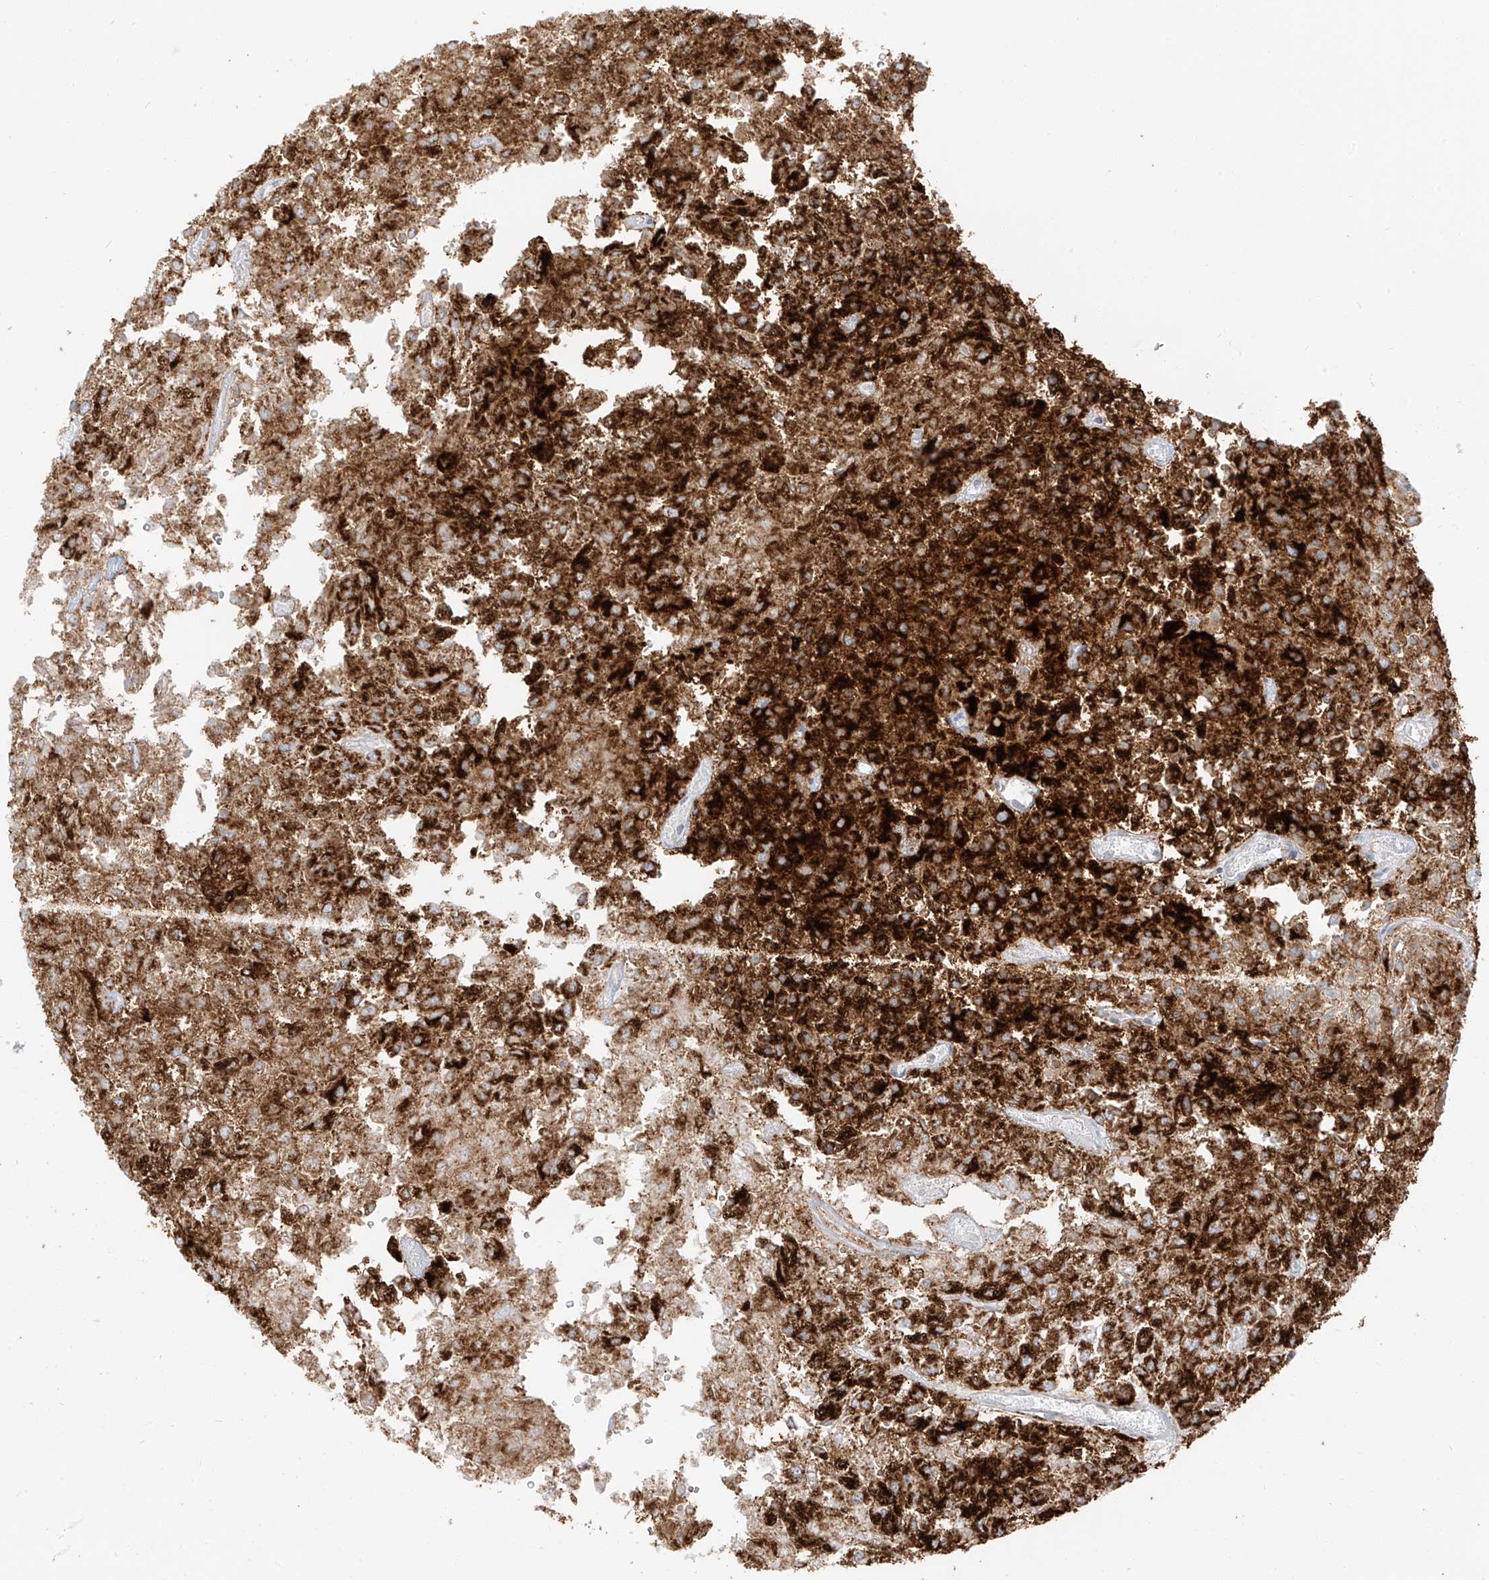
{"staining": {"intensity": "strong", "quantity": ">75%", "location": "cytoplasmic/membranous"}, "tissue": "renal cancer", "cell_type": "Tumor cells", "image_type": "cancer", "snomed": [{"axis": "morphology", "description": "Adenocarcinoma, NOS"}, {"axis": "topography", "description": "Kidney"}], "caption": "Renal cancer (adenocarcinoma) tissue demonstrates strong cytoplasmic/membranous staining in about >75% of tumor cells", "gene": "SLC35F6", "patient": {"sex": "female", "age": 54}}